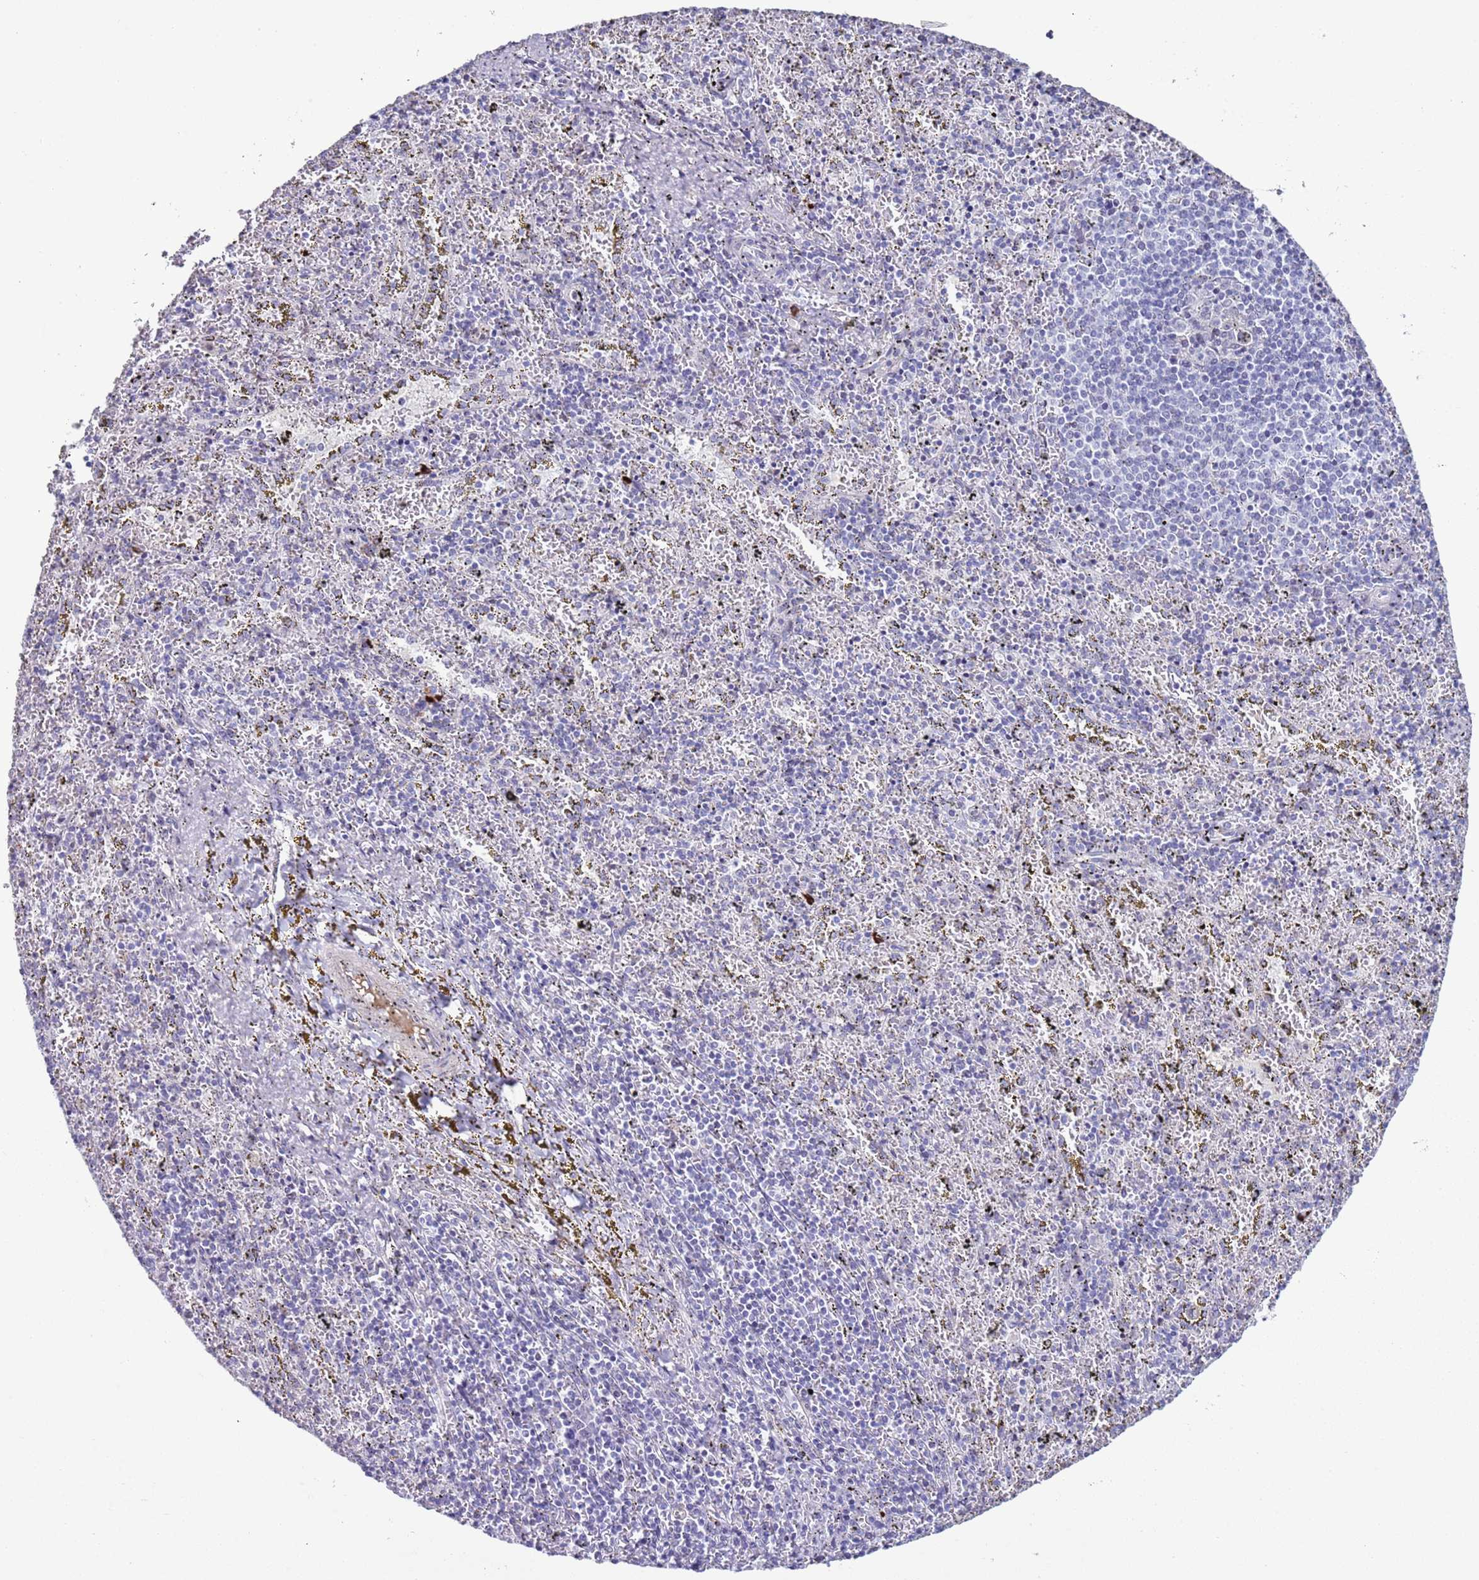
{"staining": {"intensity": "negative", "quantity": "none", "location": "none"}, "tissue": "spleen", "cell_type": "Cells in red pulp", "image_type": "normal", "snomed": [{"axis": "morphology", "description": "Normal tissue, NOS"}, {"axis": "topography", "description": "Spleen"}], "caption": "This is a micrograph of IHC staining of benign spleen, which shows no staining in cells in red pulp. Nuclei are stained in blue.", "gene": "NPAP1", "patient": {"sex": "male", "age": 11}}